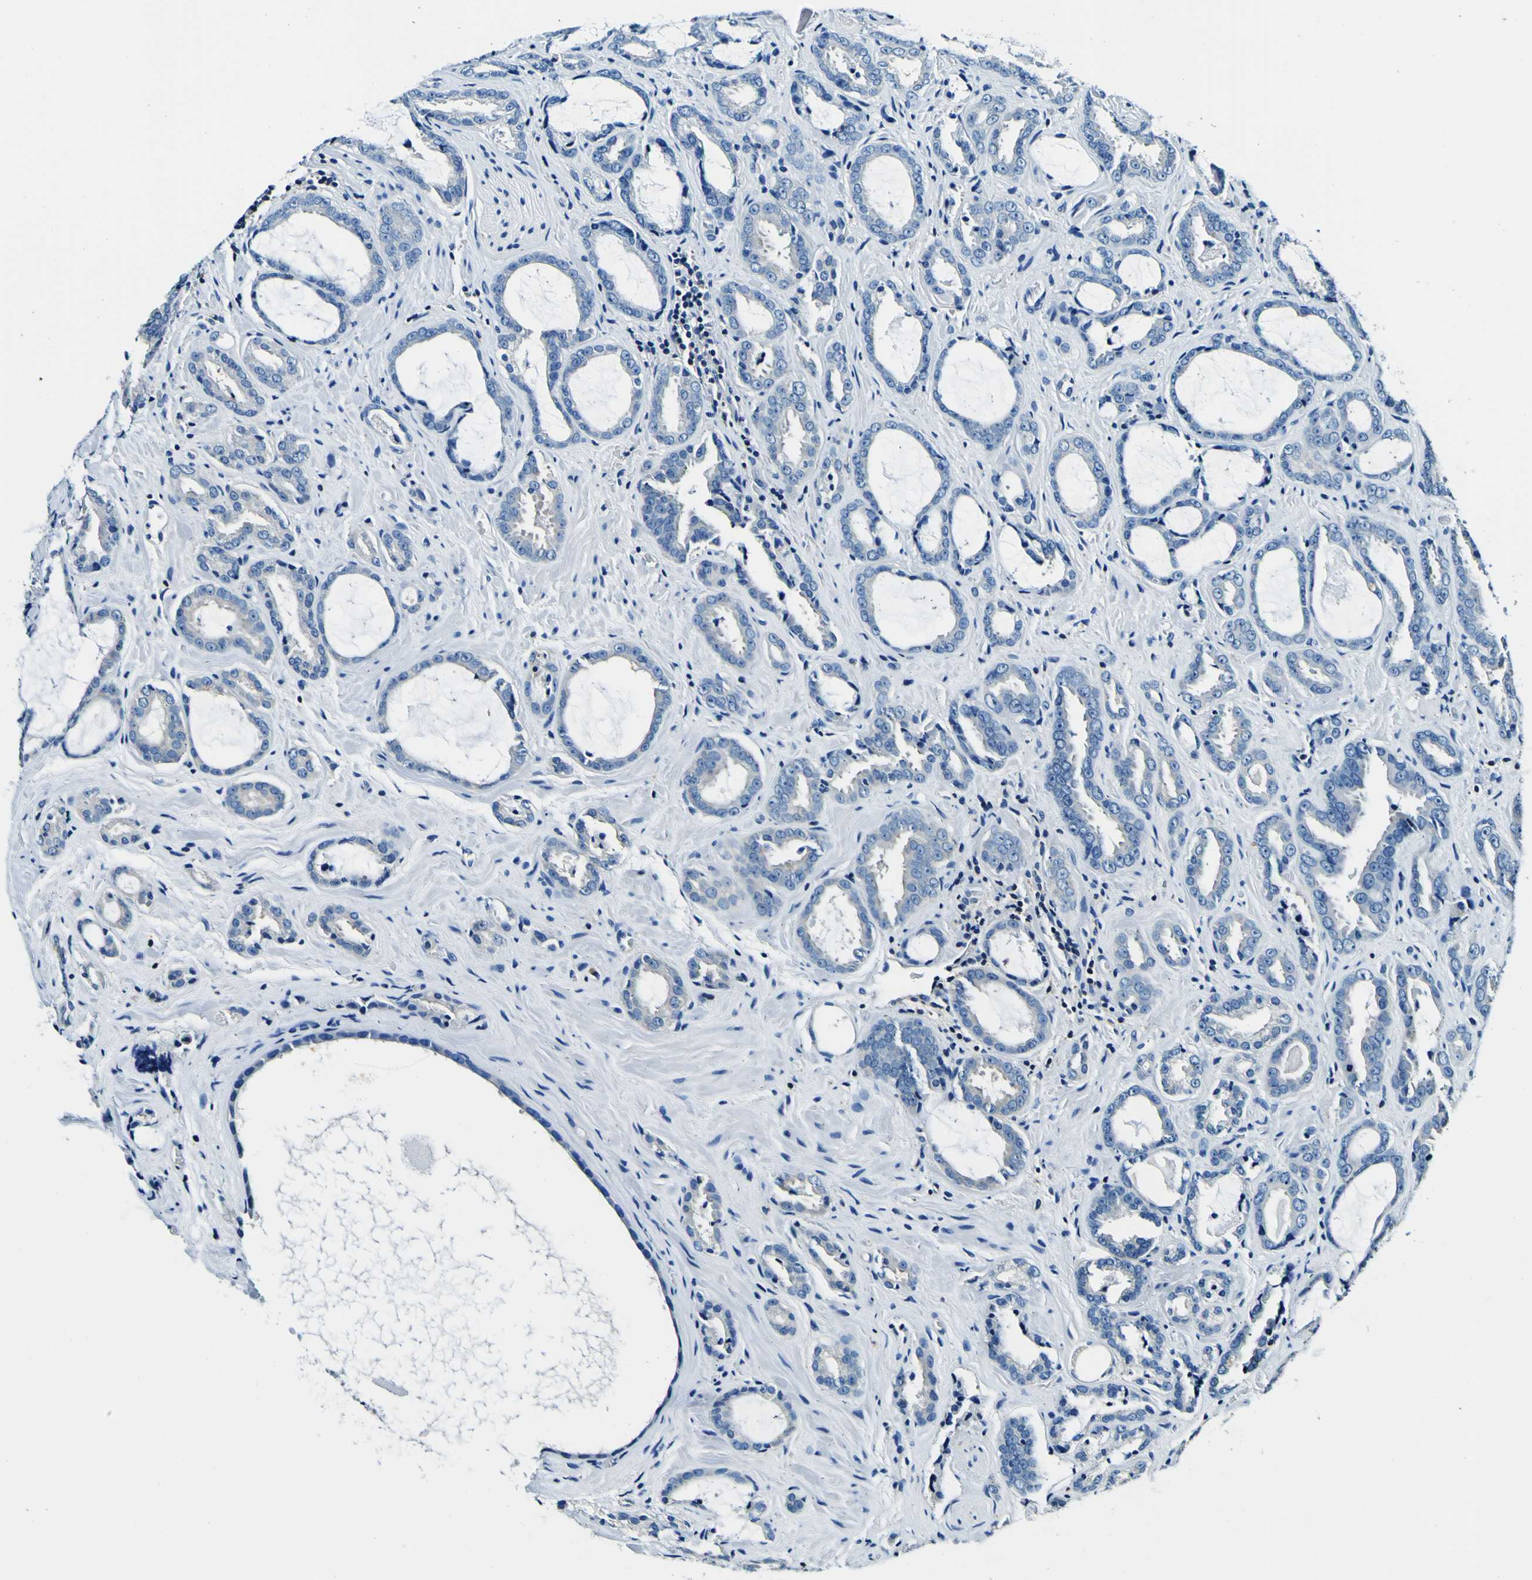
{"staining": {"intensity": "negative", "quantity": "none", "location": "none"}, "tissue": "prostate cancer", "cell_type": "Tumor cells", "image_type": "cancer", "snomed": [{"axis": "morphology", "description": "Adenocarcinoma, Low grade"}, {"axis": "topography", "description": "Prostate"}], "caption": "A histopathology image of human prostate cancer is negative for staining in tumor cells.", "gene": "RHOT2", "patient": {"sex": "male", "age": 60}}